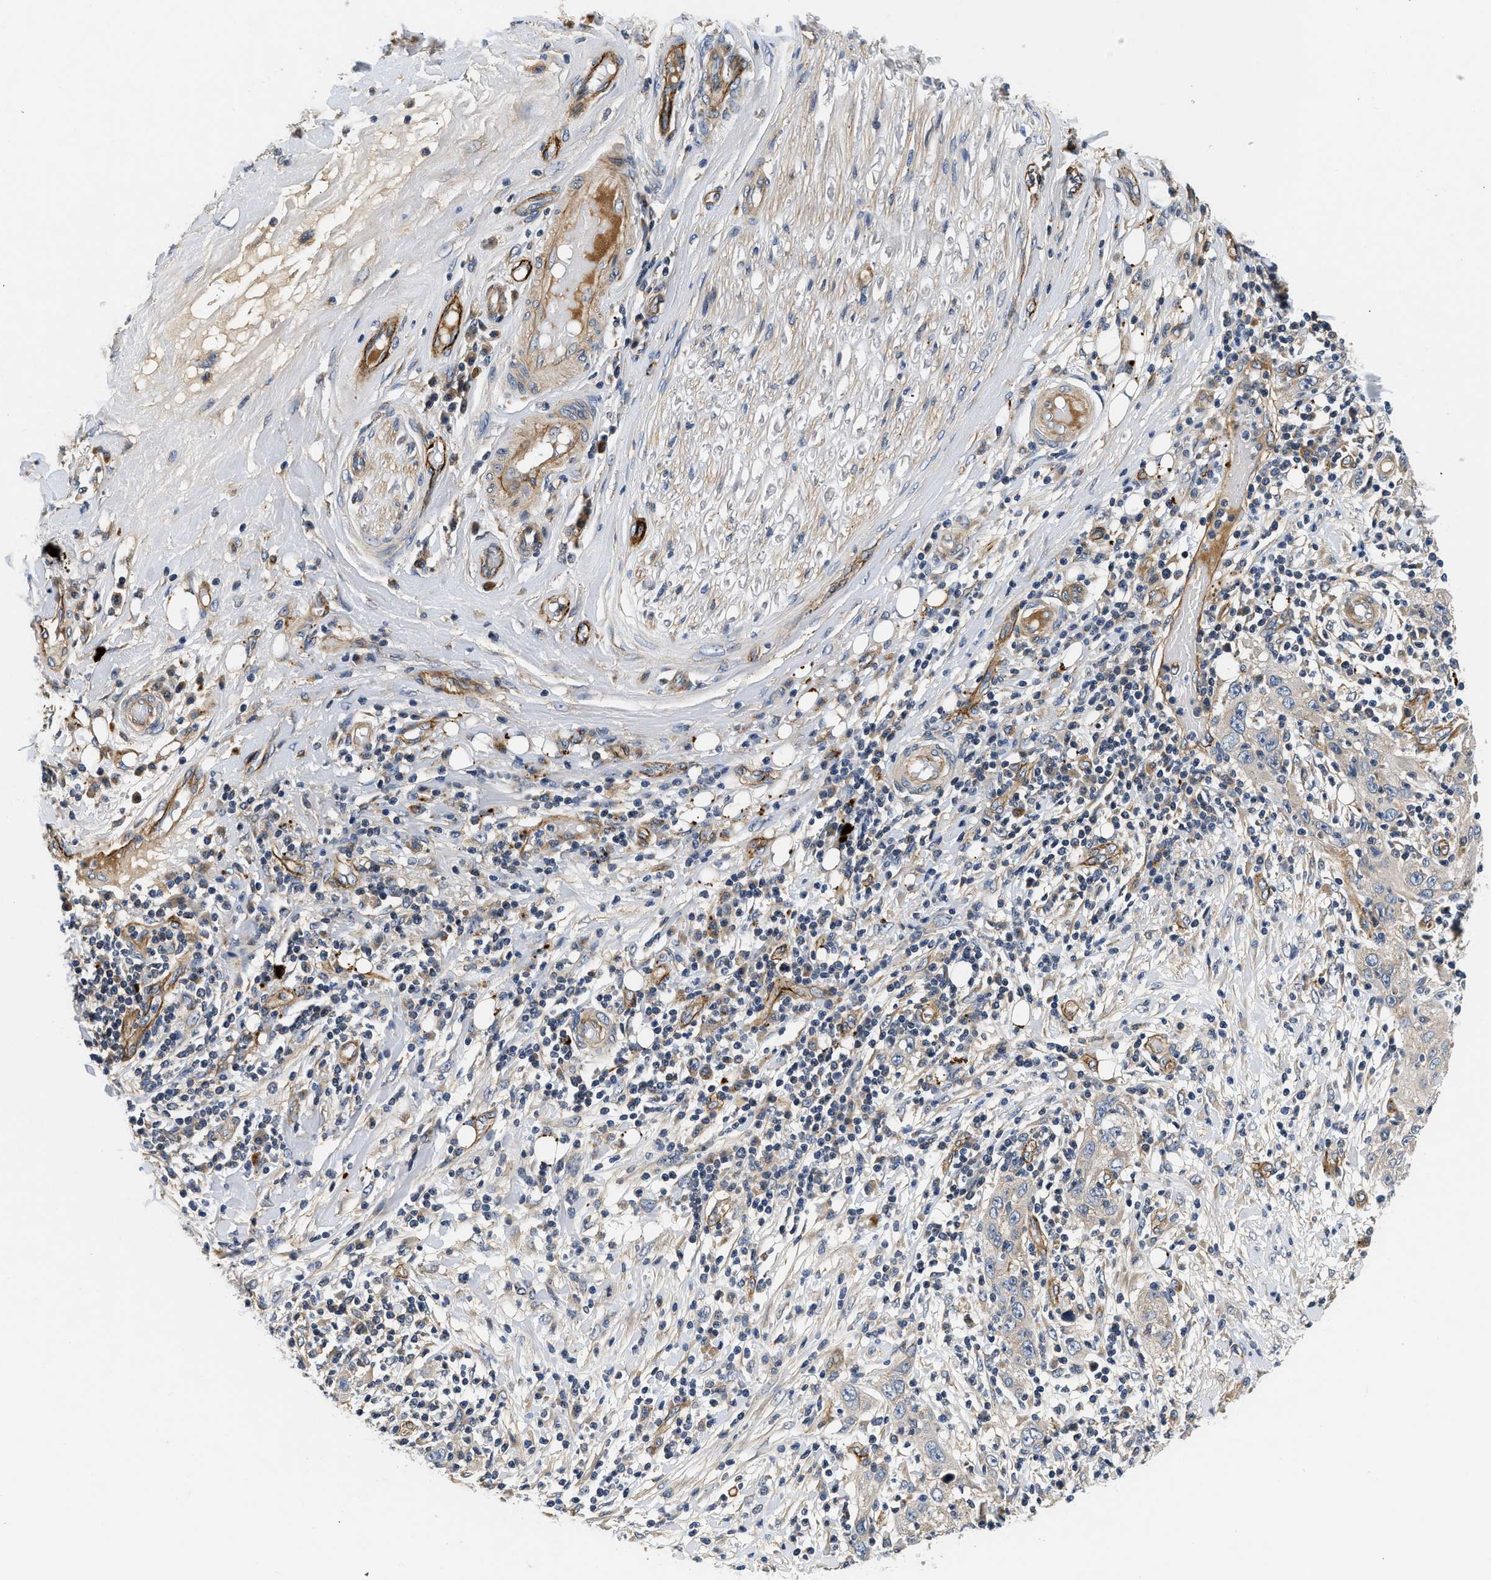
{"staining": {"intensity": "weak", "quantity": "<25%", "location": "cytoplasmic/membranous"}, "tissue": "skin cancer", "cell_type": "Tumor cells", "image_type": "cancer", "snomed": [{"axis": "morphology", "description": "Squamous cell carcinoma, NOS"}, {"axis": "topography", "description": "Skin"}], "caption": "DAB immunohistochemical staining of human squamous cell carcinoma (skin) displays no significant staining in tumor cells.", "gene": "NME6", "patient": {"sex": "female", "age": 88}}